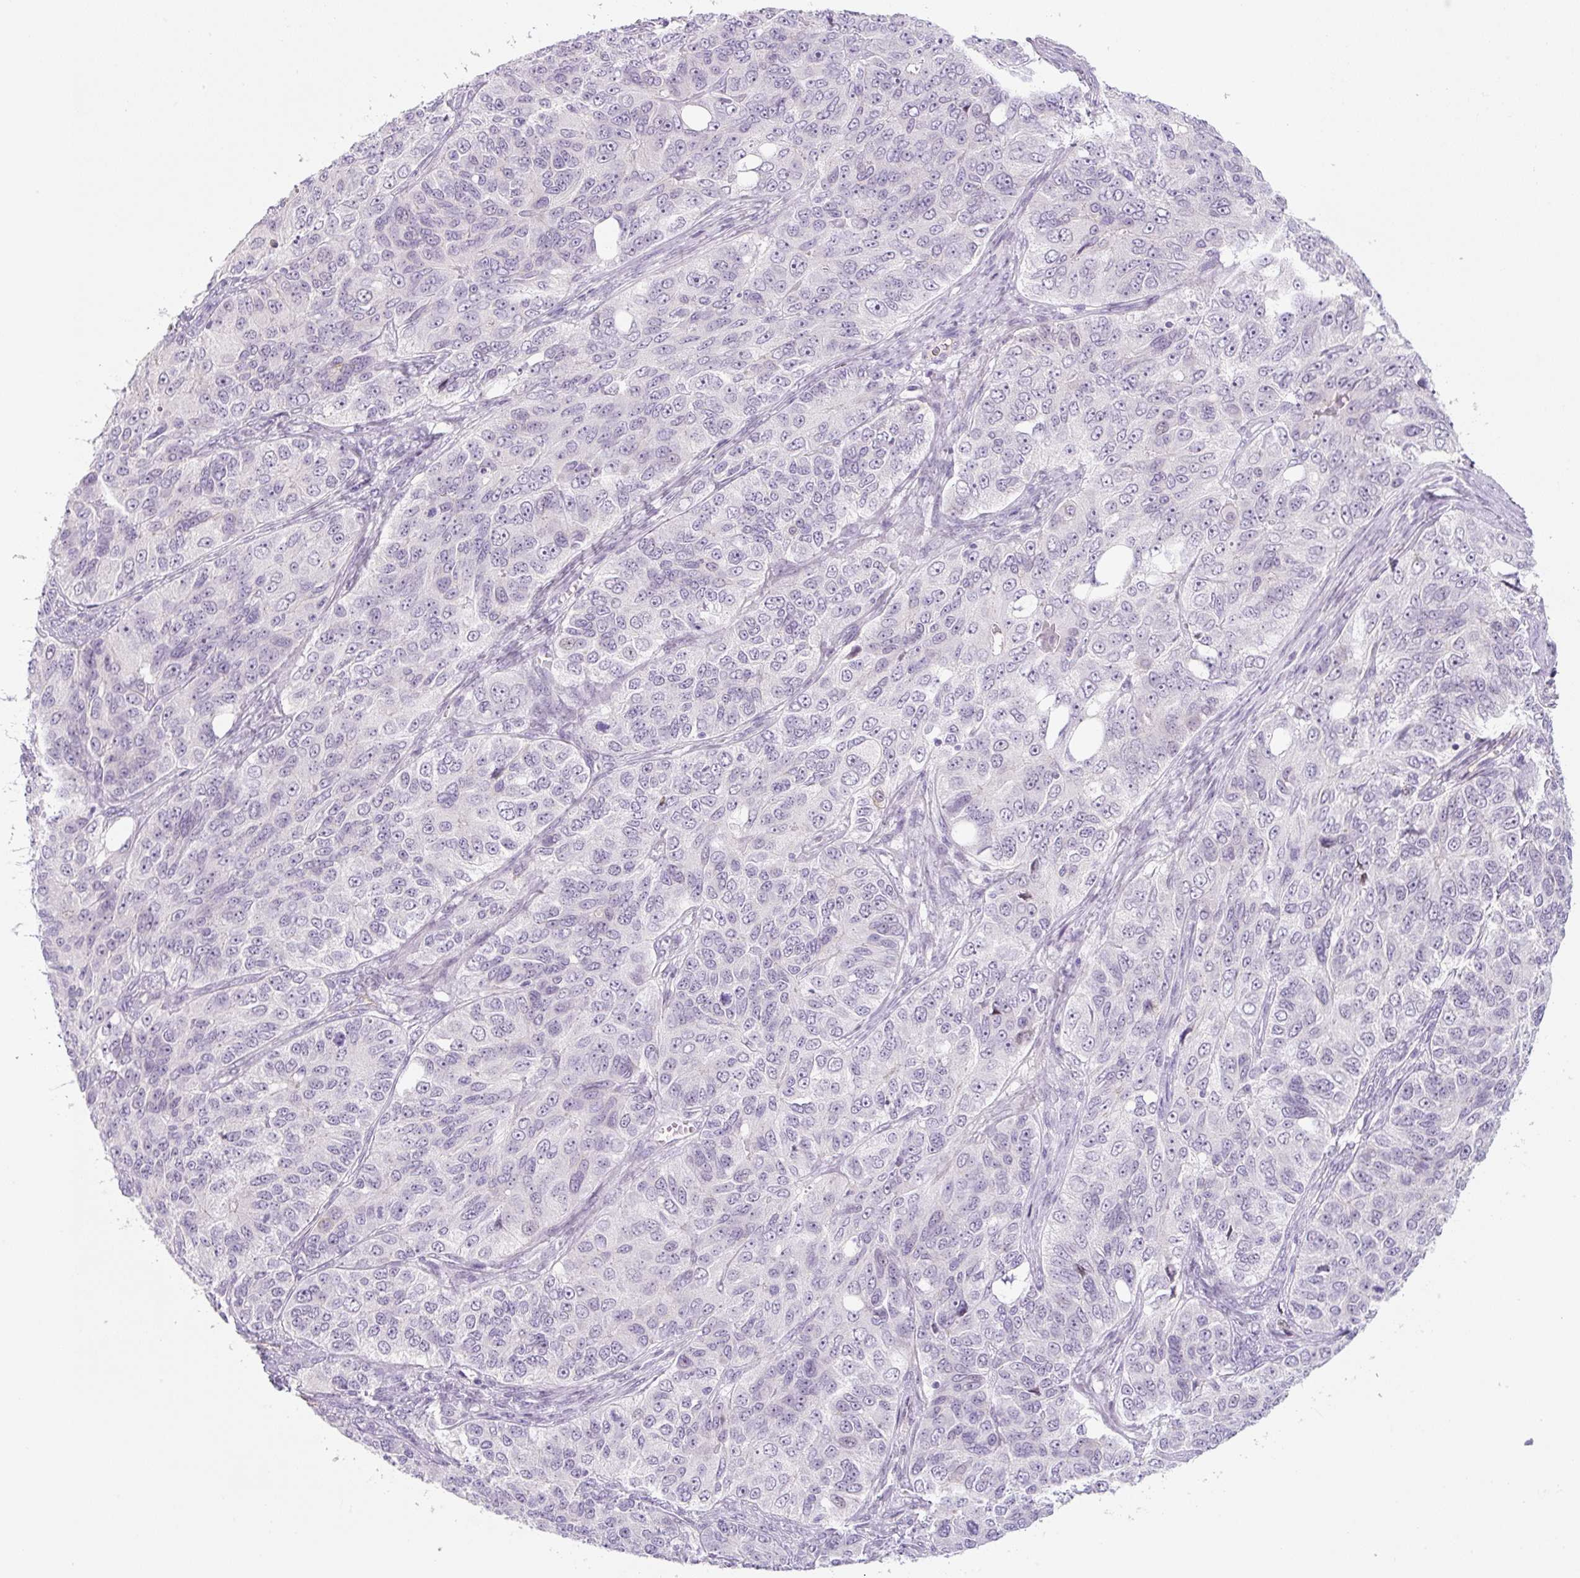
{"staining": {"intensity": "negative", "quantity": "none", "location": "none"}, "tissue": "ovarian cancer", "cell_type": "Tumor cells", "image_type": "cancer", "snomed": [{"axis": "morphology", "description": "Carcinoma, endometroid"}, {"axis": "topography", "description": "Ovary"}], "caption": "Immunohistochemistry image of neoplastic tissue: human ovarian cancer stained with DAB reveals no significant protein staining in tumor cells. (DAB immunohistochemistry (IHC) visualized using brightfield microscopy, high magnification).", "gene": "PRM1", "patient": {"sex": "female", "age": 51}}